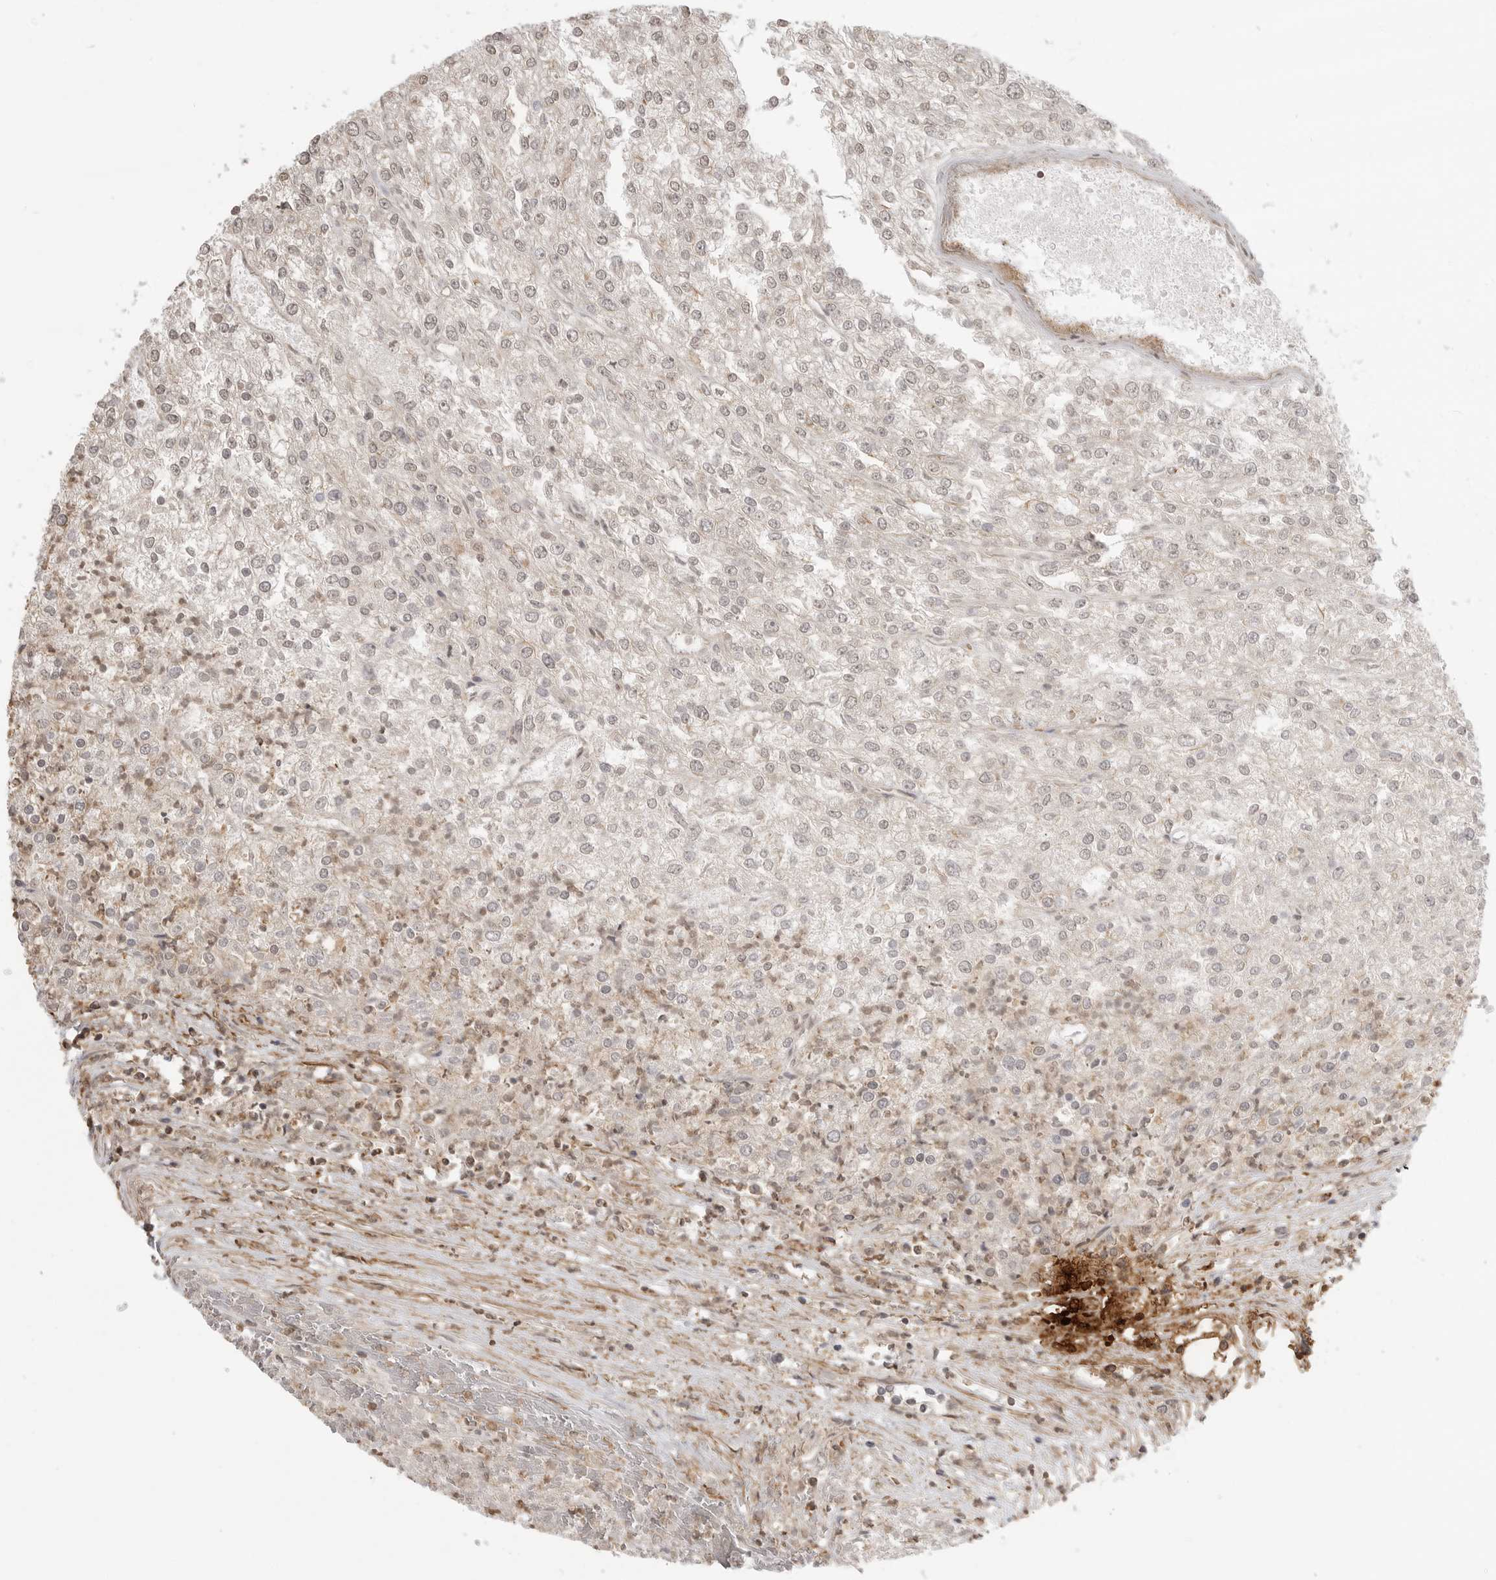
{"staining": {"intensity": "negative", "quantity": "none", "location": "none"}, "tissue": "renal cancer", "cell_type": "Tumor cells", "image_type": "cancer", "snomed": [{"axis": "morphology", "description": "Adenocarcinoma, NOS"}, {"axis": "topography", "description": "Kidney"}], "caption": "Tumor cells show no significant positivity in renal cancer (adenocarcinoma).", "gene": "GPC2", "patient": {"sex": "female", "age": 54}}